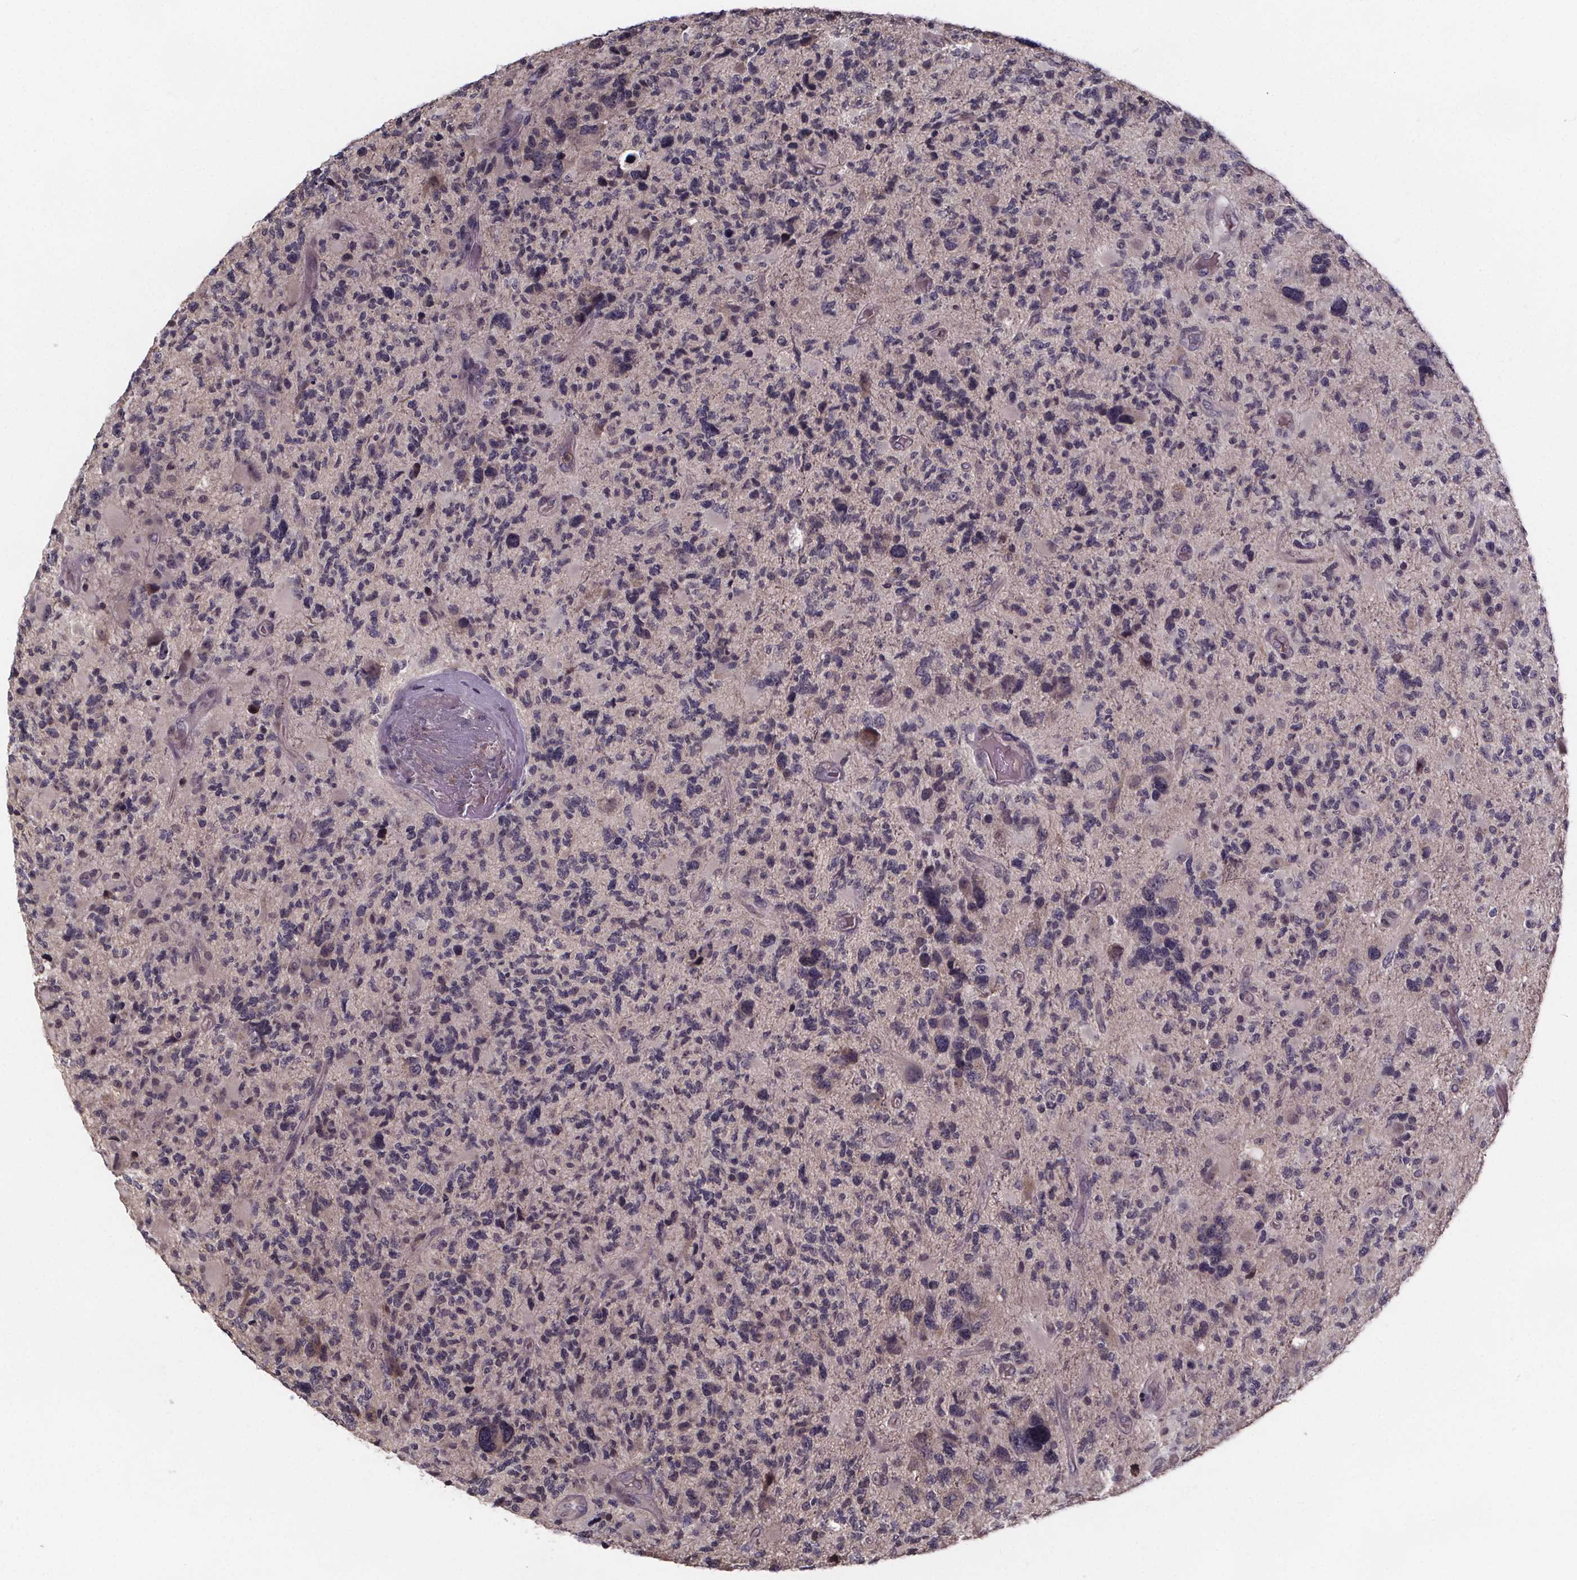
{"staining": {"intensity": "negative", "quantity": "none", "location": "none"}, "tissue": "glioma", "cell_type": "Tumor cells", "image_type": "cancer", "snomed": [{"axis": "morphology", "description": "Glioma, malignant, High grade"}, {"axis": "topography", "description": "Brain"}], "caption": "A micrograph of malignant glioma (high-grade) stained for a protein reveals no brown staining in tumor cells.", "gene": "SMIM1", "patient": {"sex": "female", "age": 71}}